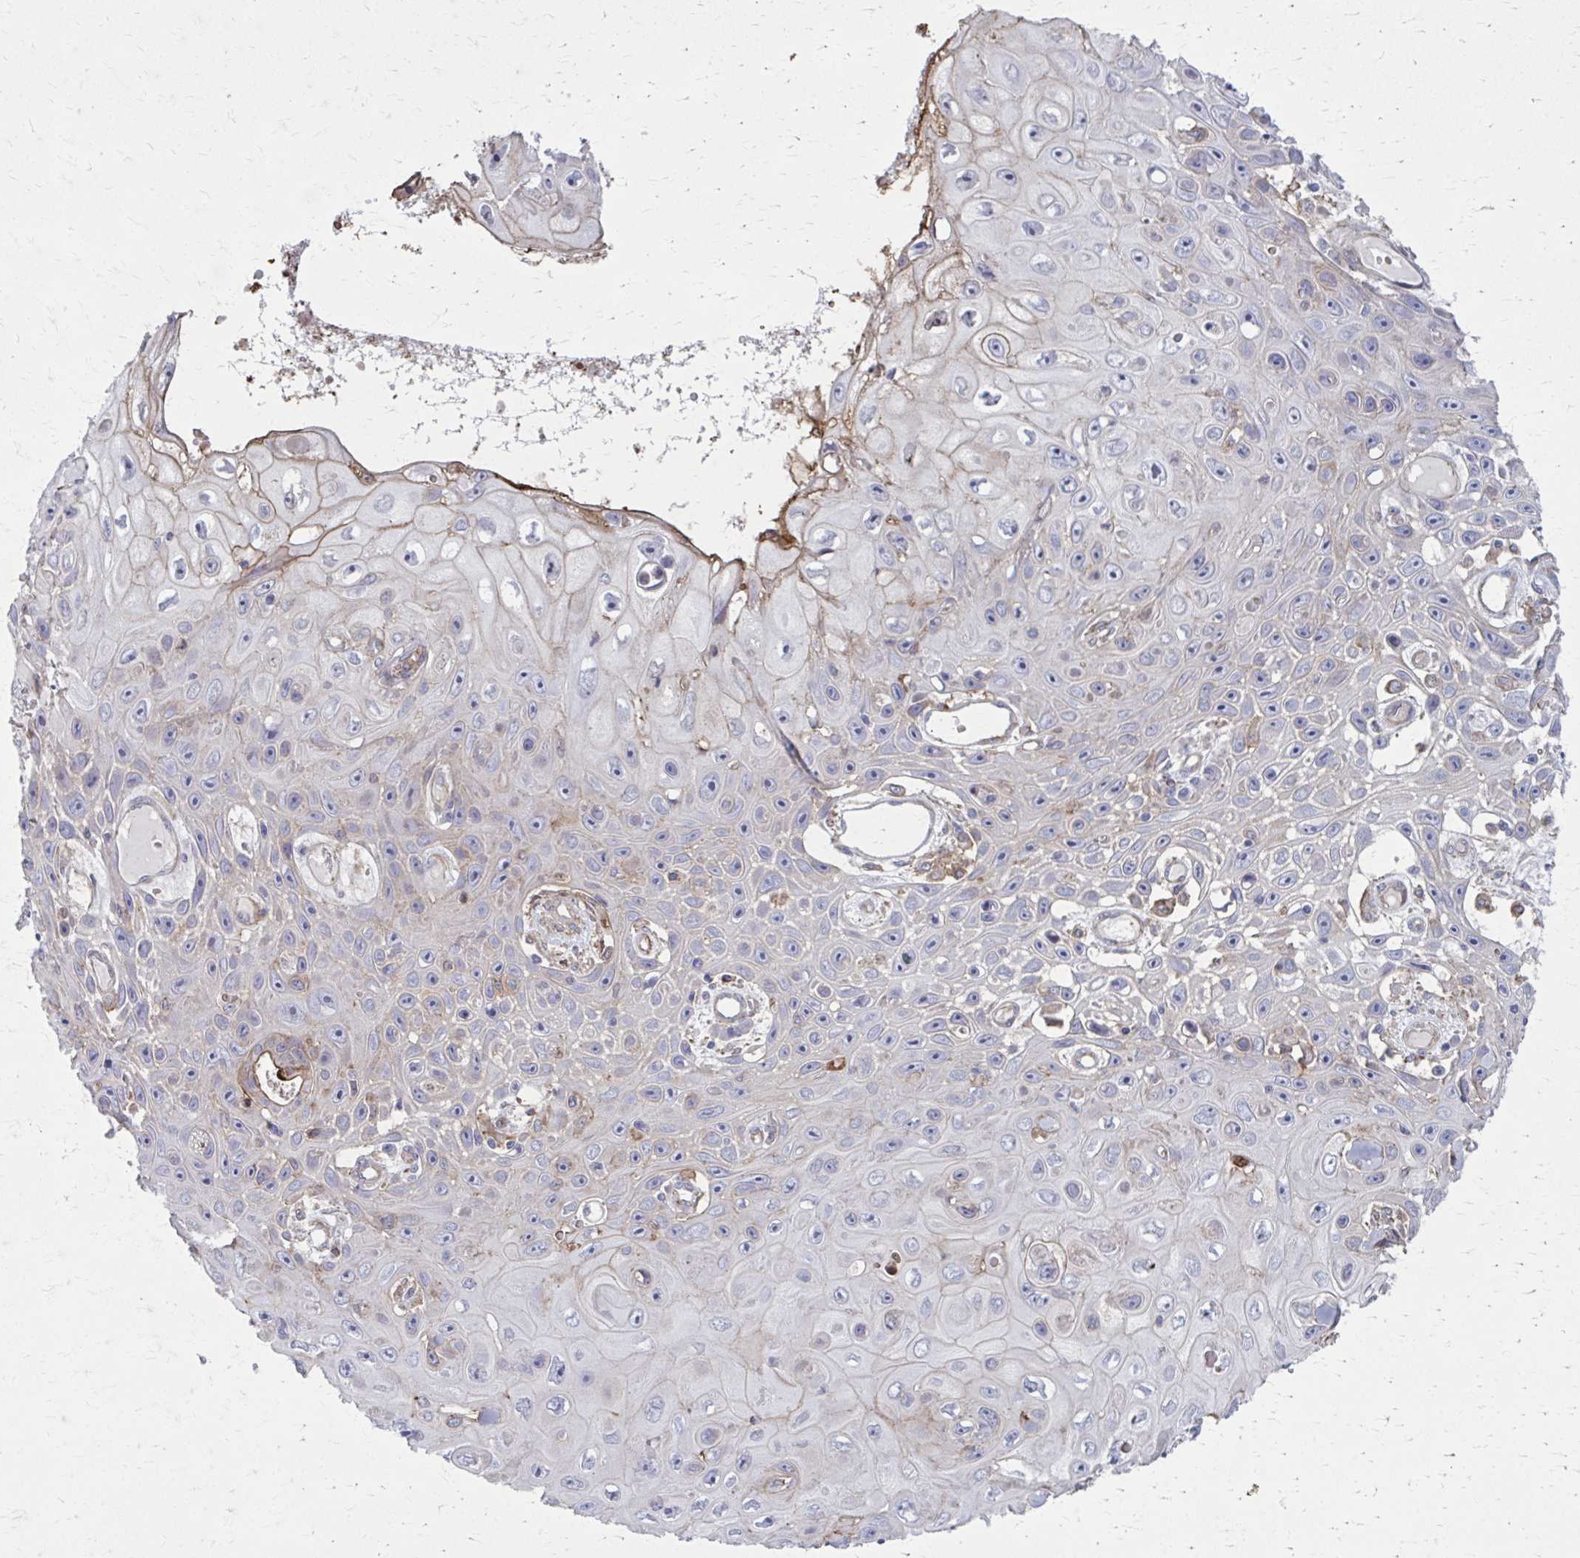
{"staining": {"intensity": "moderate", "quantity": "<25%", "location": "cytoplasmic/membranous"}, "tissue": "skin cancer", "cell_type": "Tumor cells", "image_type": "cancer", "snomed": [{"axis": "morphology", "description": "Squamous cell carcinoma, NOS"}, {"axis": "topography", "description": "Skin"}], "caption": "The immunohistochemical stain shows moderate cytoplasmic/membranous expression in tumor cells of squamous cell carcinoma (skin) tissue. (DAB = brown stain, brightfield microscopy at high magnification).", "gene": "MMP14", "patient": {"sex": "male", "age": 82}}